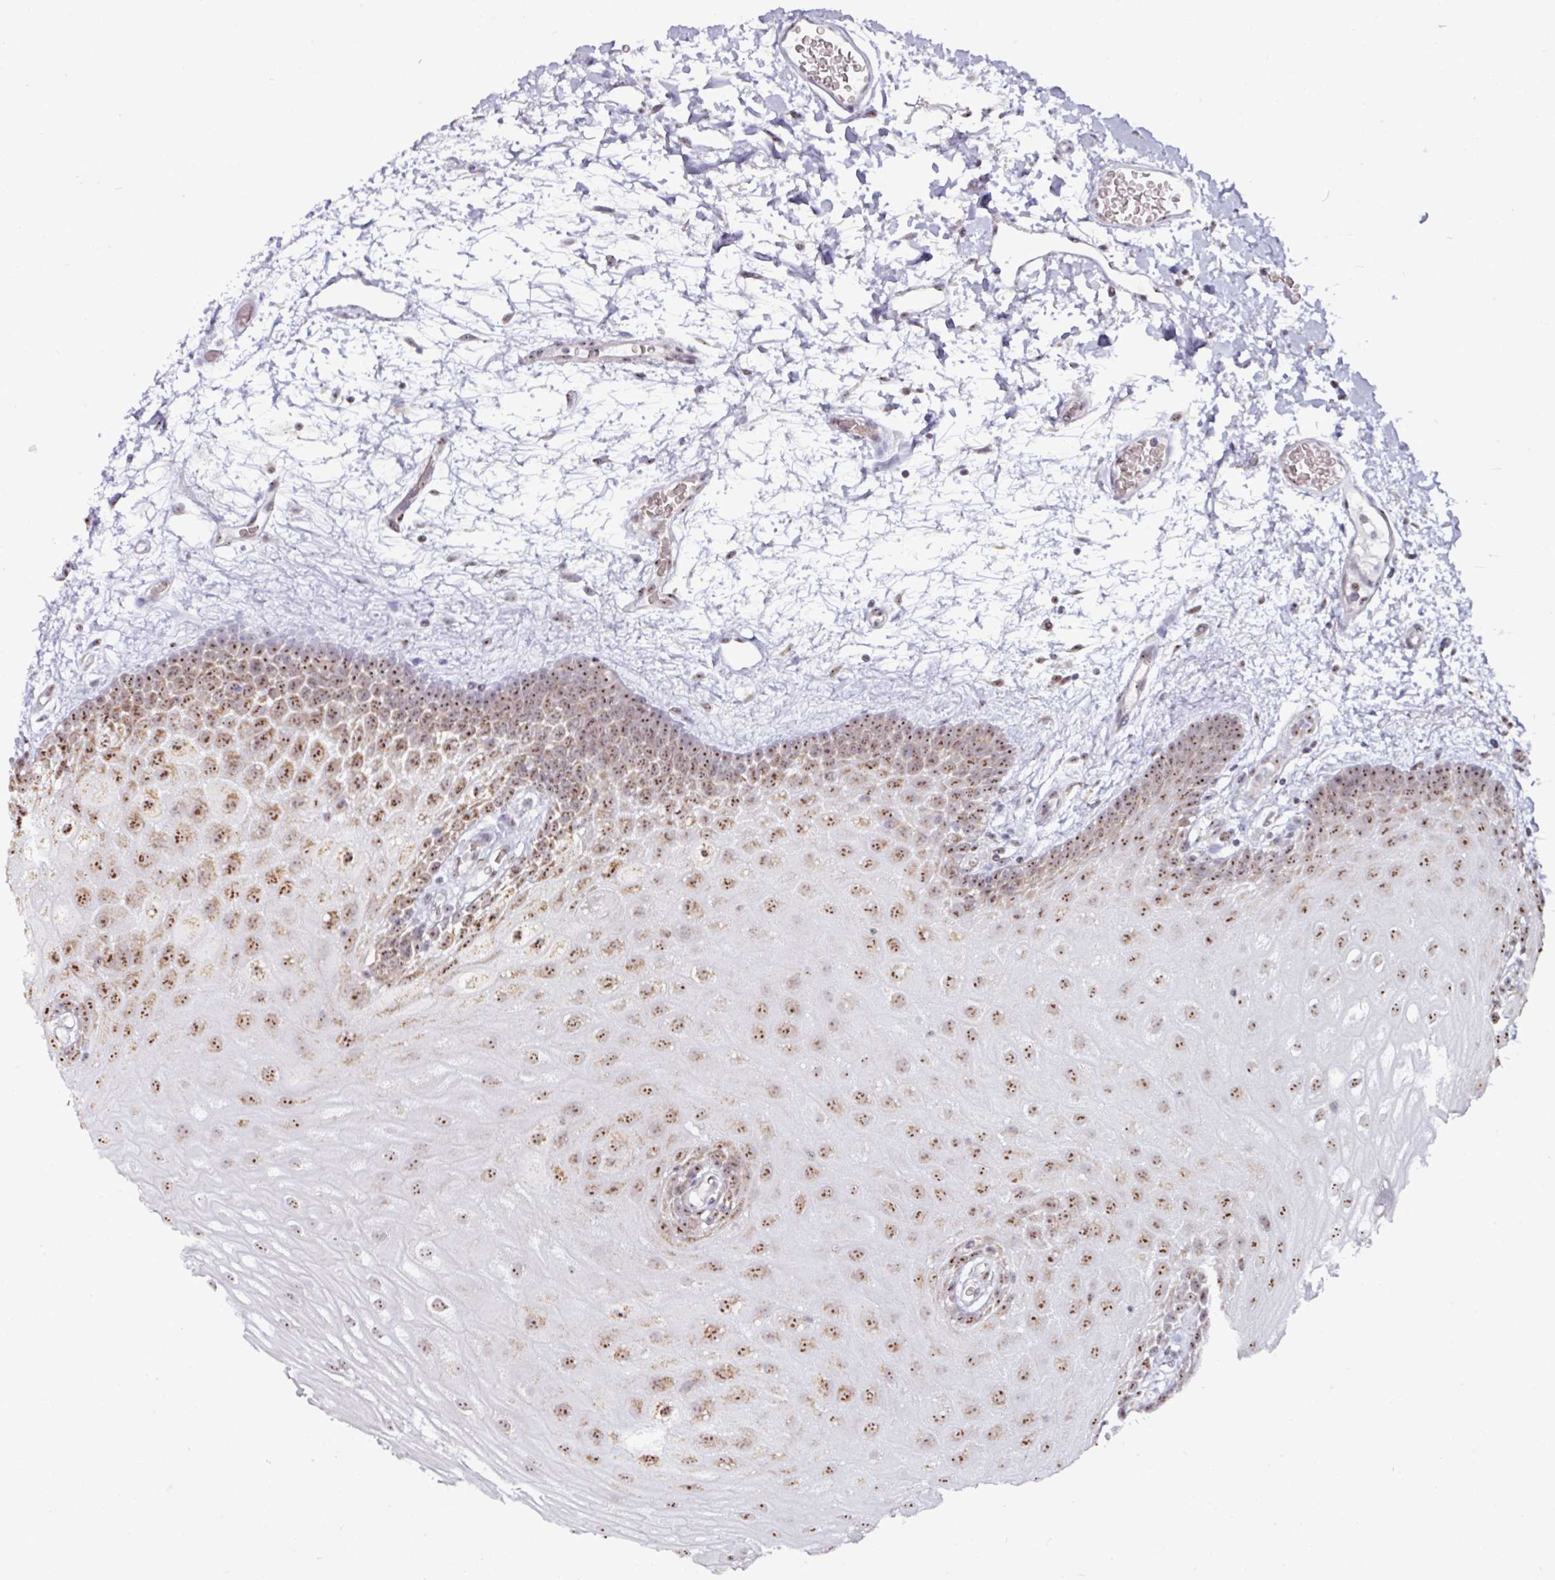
{"staining": {"intensity": "moderate", "quantity": ">75%", "location": "cytoplasmic/membranous,nuclear"}, "tissue": "oral mucosa", "cell_type": "Squamous epithelial cells", "image_type": "normal", "snomed": [{"axis": "morphology", "description": "Normal tissue, NOS"}, {"axis": "morphology", "description": "Squamous cell carcinoma, NOS"}, {"axis": "topography", "description": "Oral tissue"}, {"axis": "topography", "description": "Tounge, NOS"}, {"axis": "topography", "description": "Head-Neck"}], "caption": "Squamous epithelial cells reveal moderate cytoplasmic/membranous,nuclear positivity in about >75% of cells in benign oral mucosa.", "gene": "NACC2", "patient": {"sex": "male", "age": 76}}